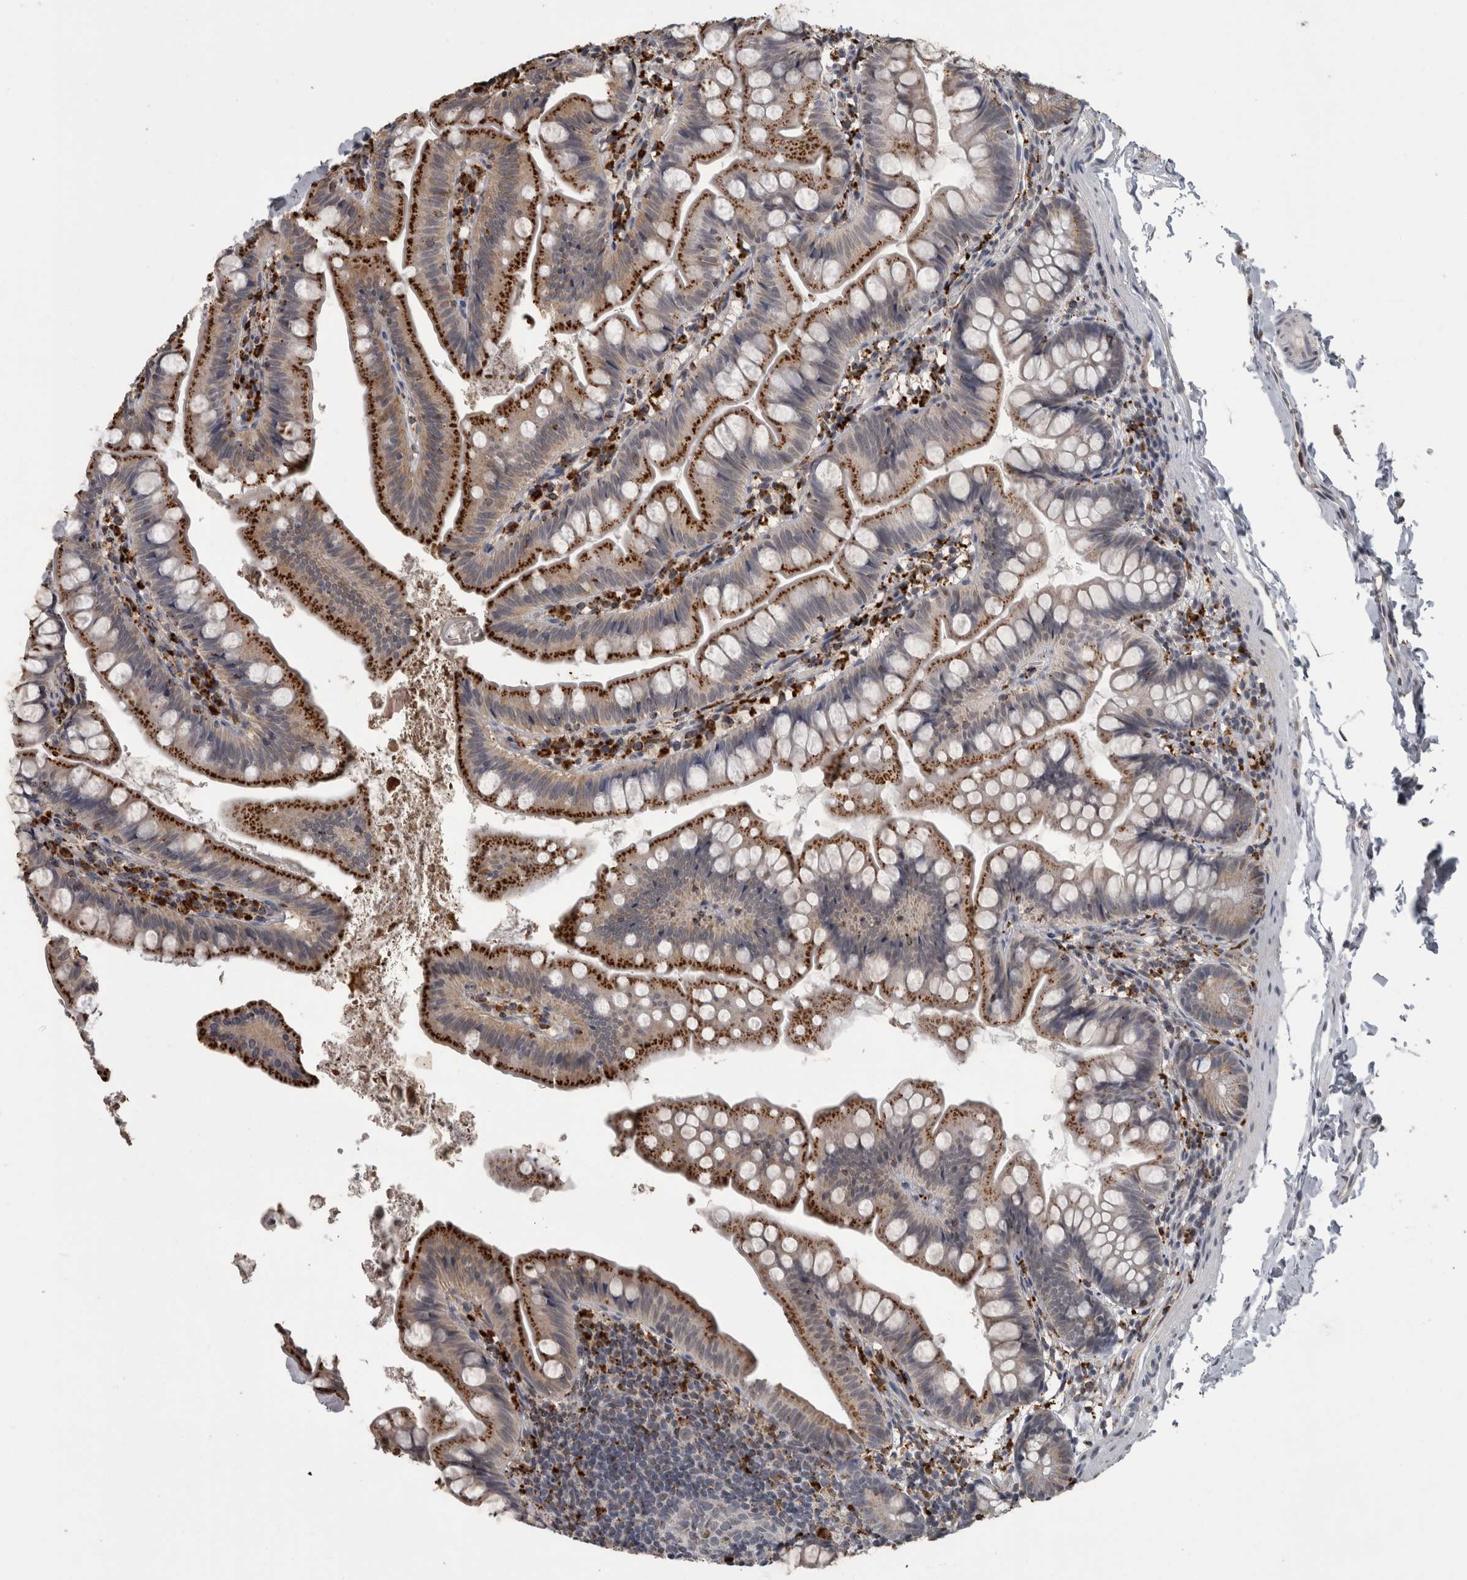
{"staining": {"intensity": "moderate", "quantity": ">75%", "location": "nuclear"}, "tissue": "small intestine", "cell_type": "Glandular cells", "image_type": "normal", "snomed": [{"axis": "morphology", "description": "Normal tissue, NOS"}, {"axis": "topography", "description": "Small intestine"}], "caption": "The image demonstrates staining of normal small intestine, revealing moderate nuclear protein expression (brown color) within glandular cells. (brown staining indicates protein expression, while blue staining denotes nuclei).", "gene": "NAAA", "patient": {"sex": "male", "age": 7}}